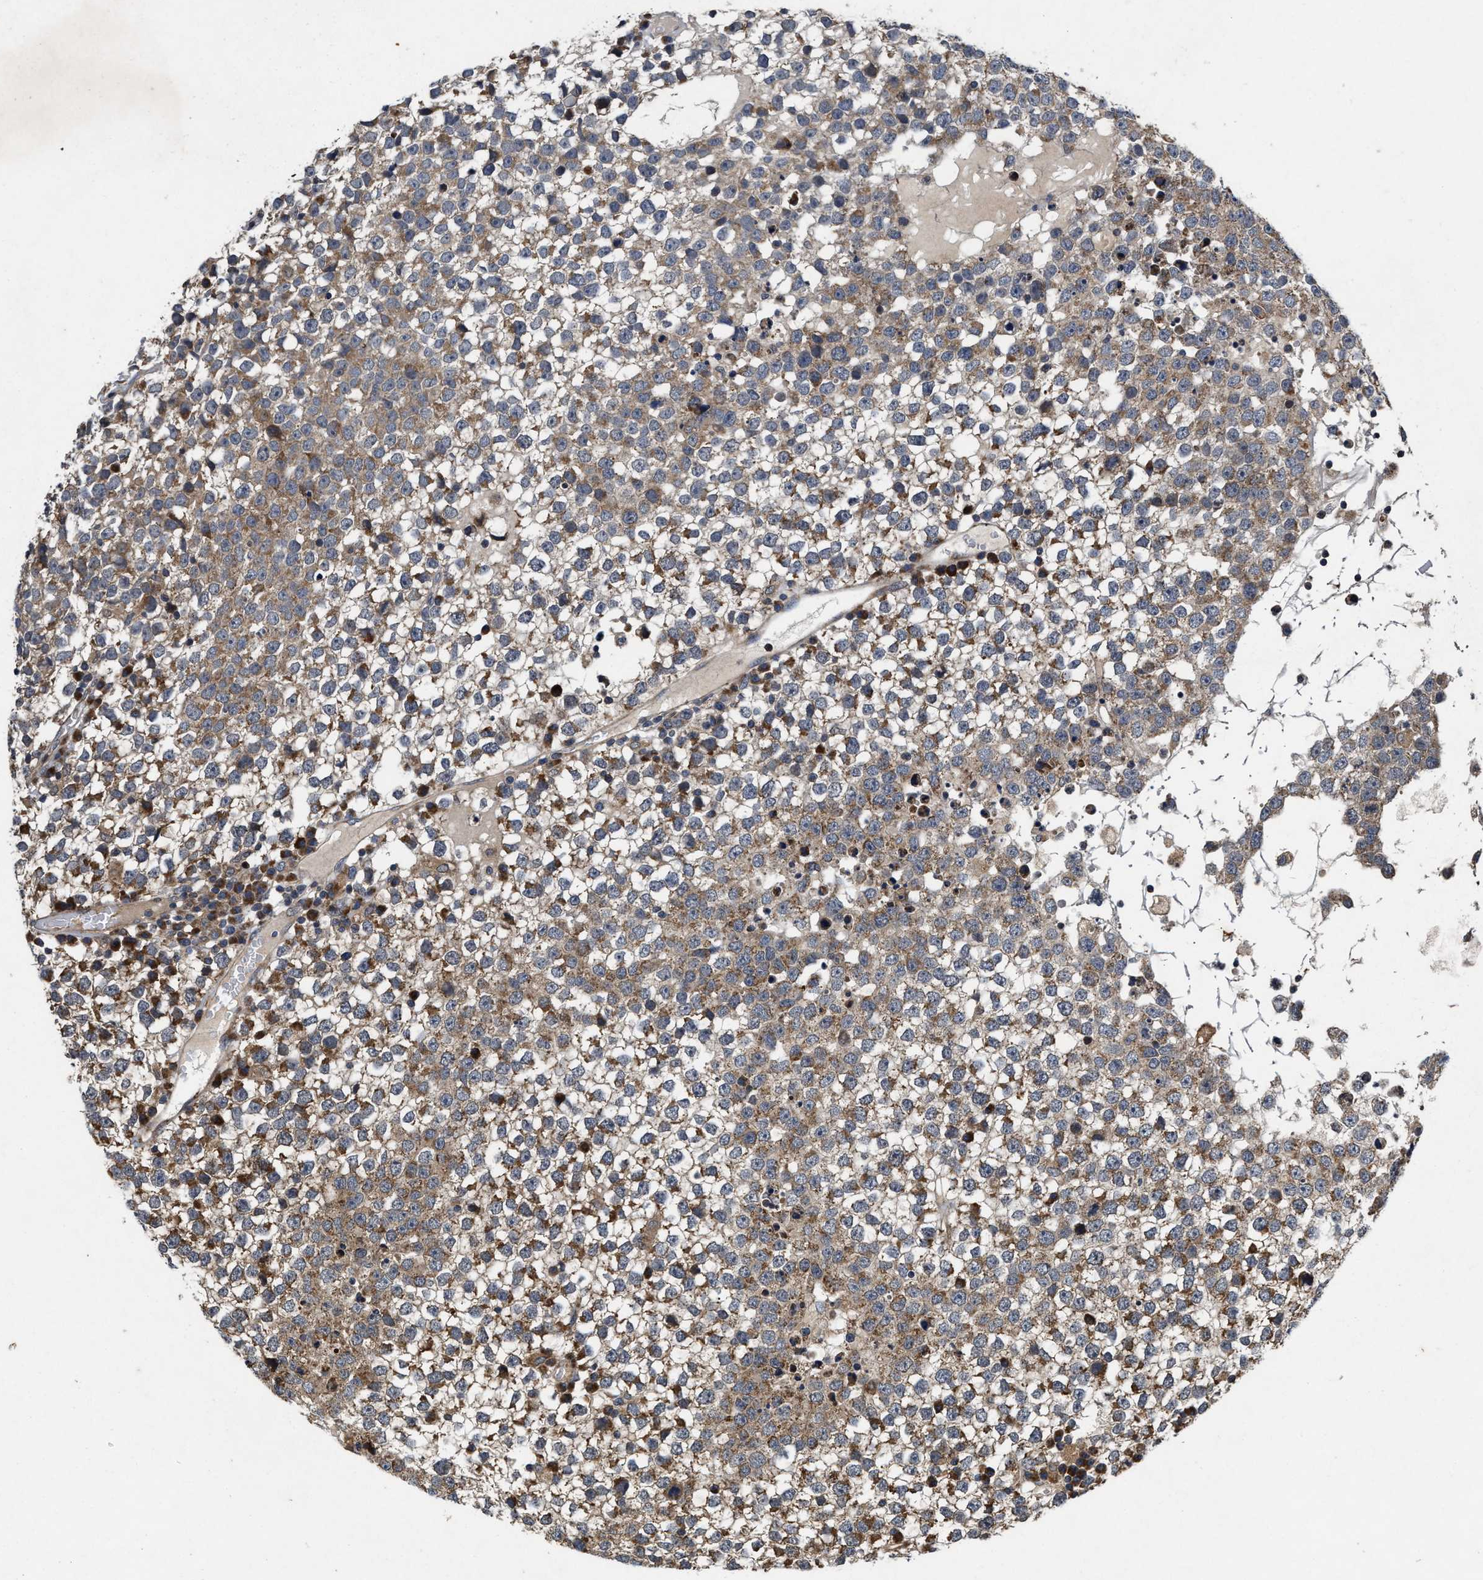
{"staining": {"intensity": "moderate", "quantity": "25%-75%", "location": "cytoplasmic/membranous"}, "tissue": "testis cancer", "cell_type": "Tumor cells", "image_type": "cancer", "snomed": [{"axis": "morphology", "description": "Seminoma, NOS"}, {"axis": "topography", "description": "Testis"}], "caption": "IHC (DAB) staining of testis cancer (seminoma) demonstrates moderate cytoplasmic/membranous protein positivity in about 25%-75% of tumor cells.", "gene": "EFNA4", "patient": {"sex": "male", "age": 65}}